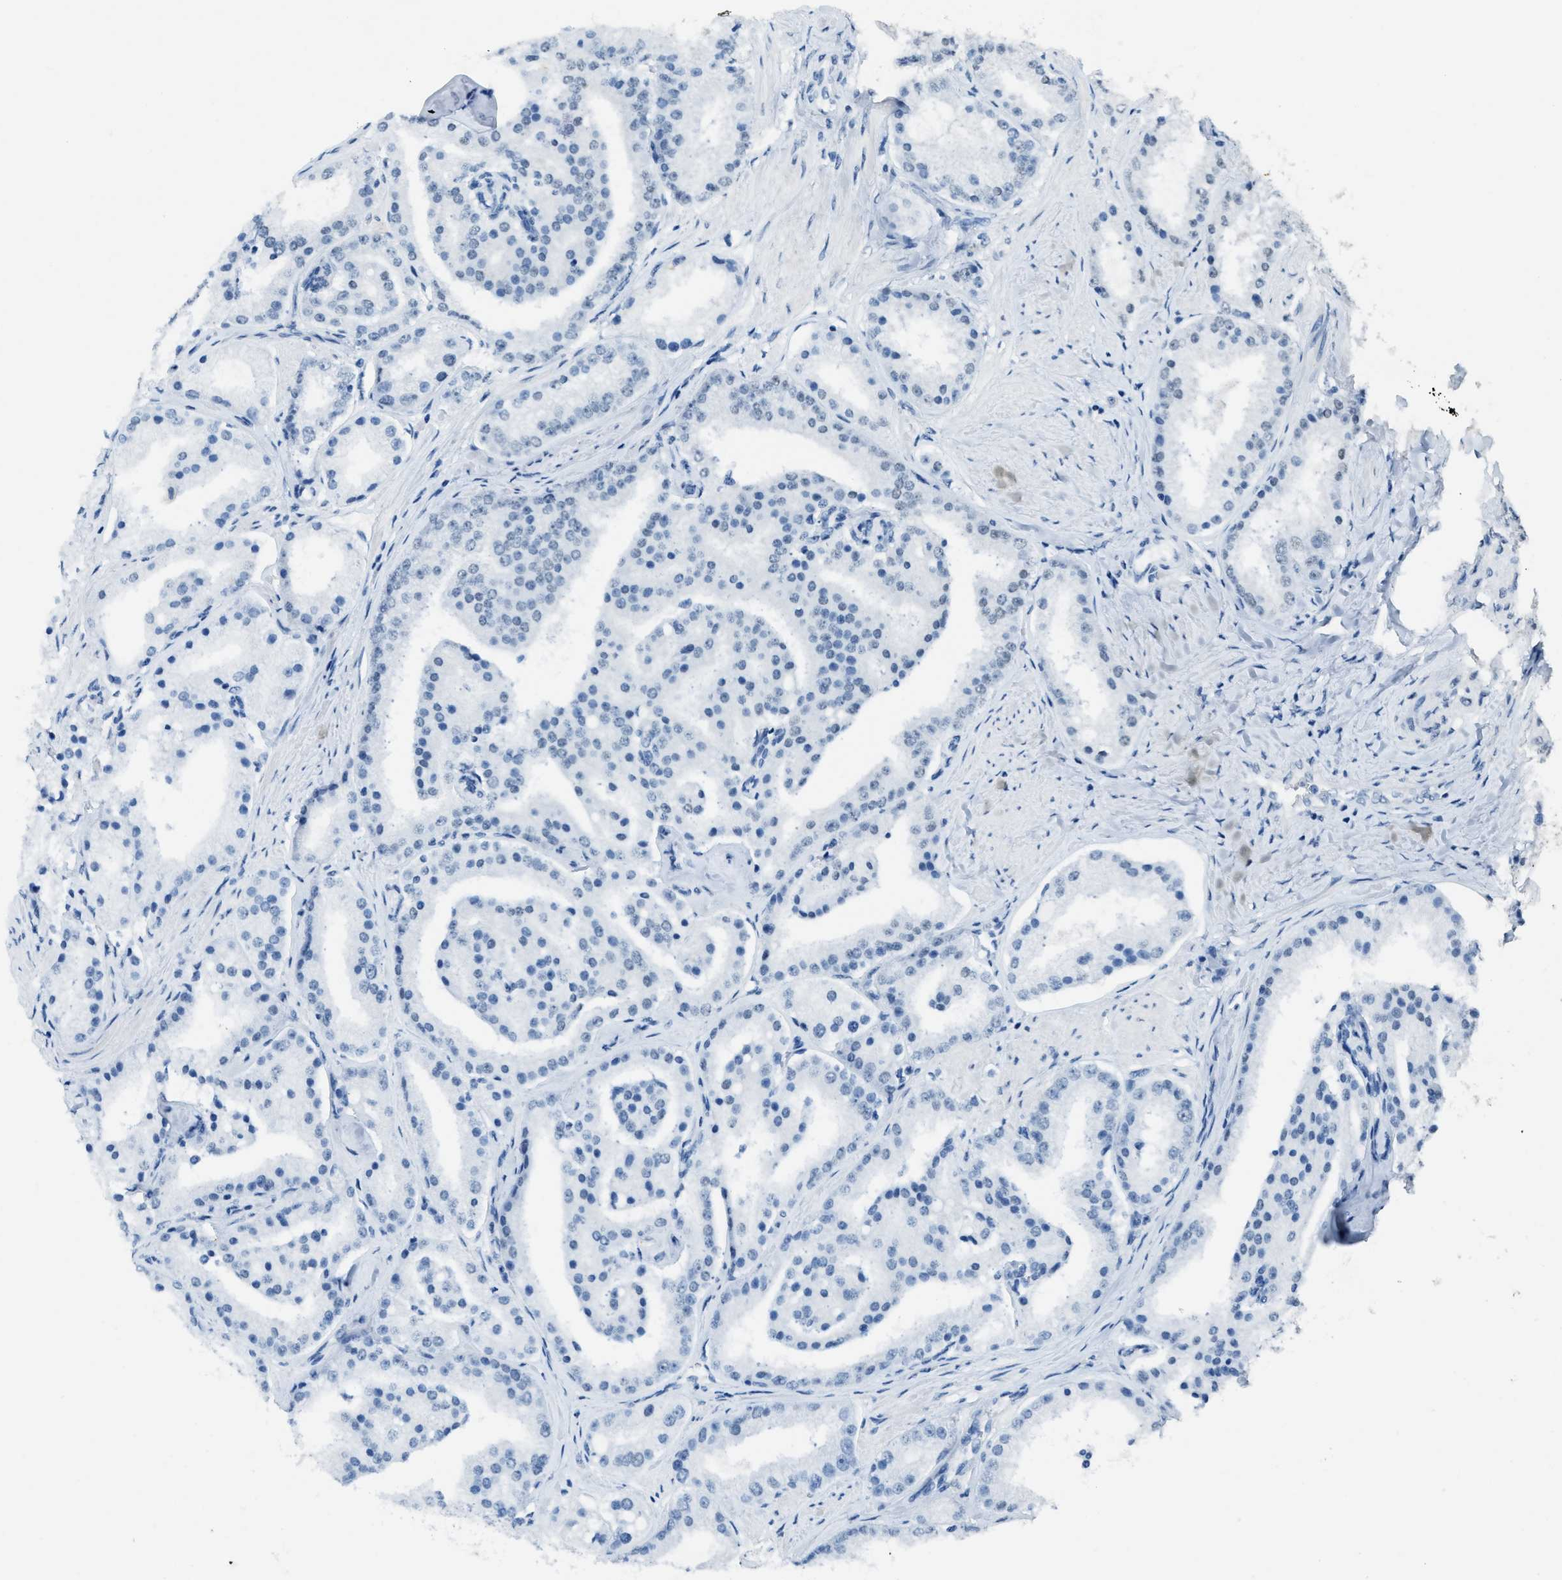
{"staining": {"intensity": "negative", "quantity": "none", "location": "none"}, "tissue": "prostate cancer", "cell_type": "Tumor cells", "image_type": "cancer", "snomed": [{"axis": "morphology", "description": "Adenocarcinoma, Low grade"}, {"axis": "topography", "description": "Prostate"}], "caption": "Micrograph shows no significant protein positivity in tumor cells of prostate cancer (adenocarcinoma (low-grade)). (DAB (3,3'-diaminobenzidine) IHC with hematoxylin counter stain).", "gene": "TTC13", "patient": {"sex": "male", "age": 63}}